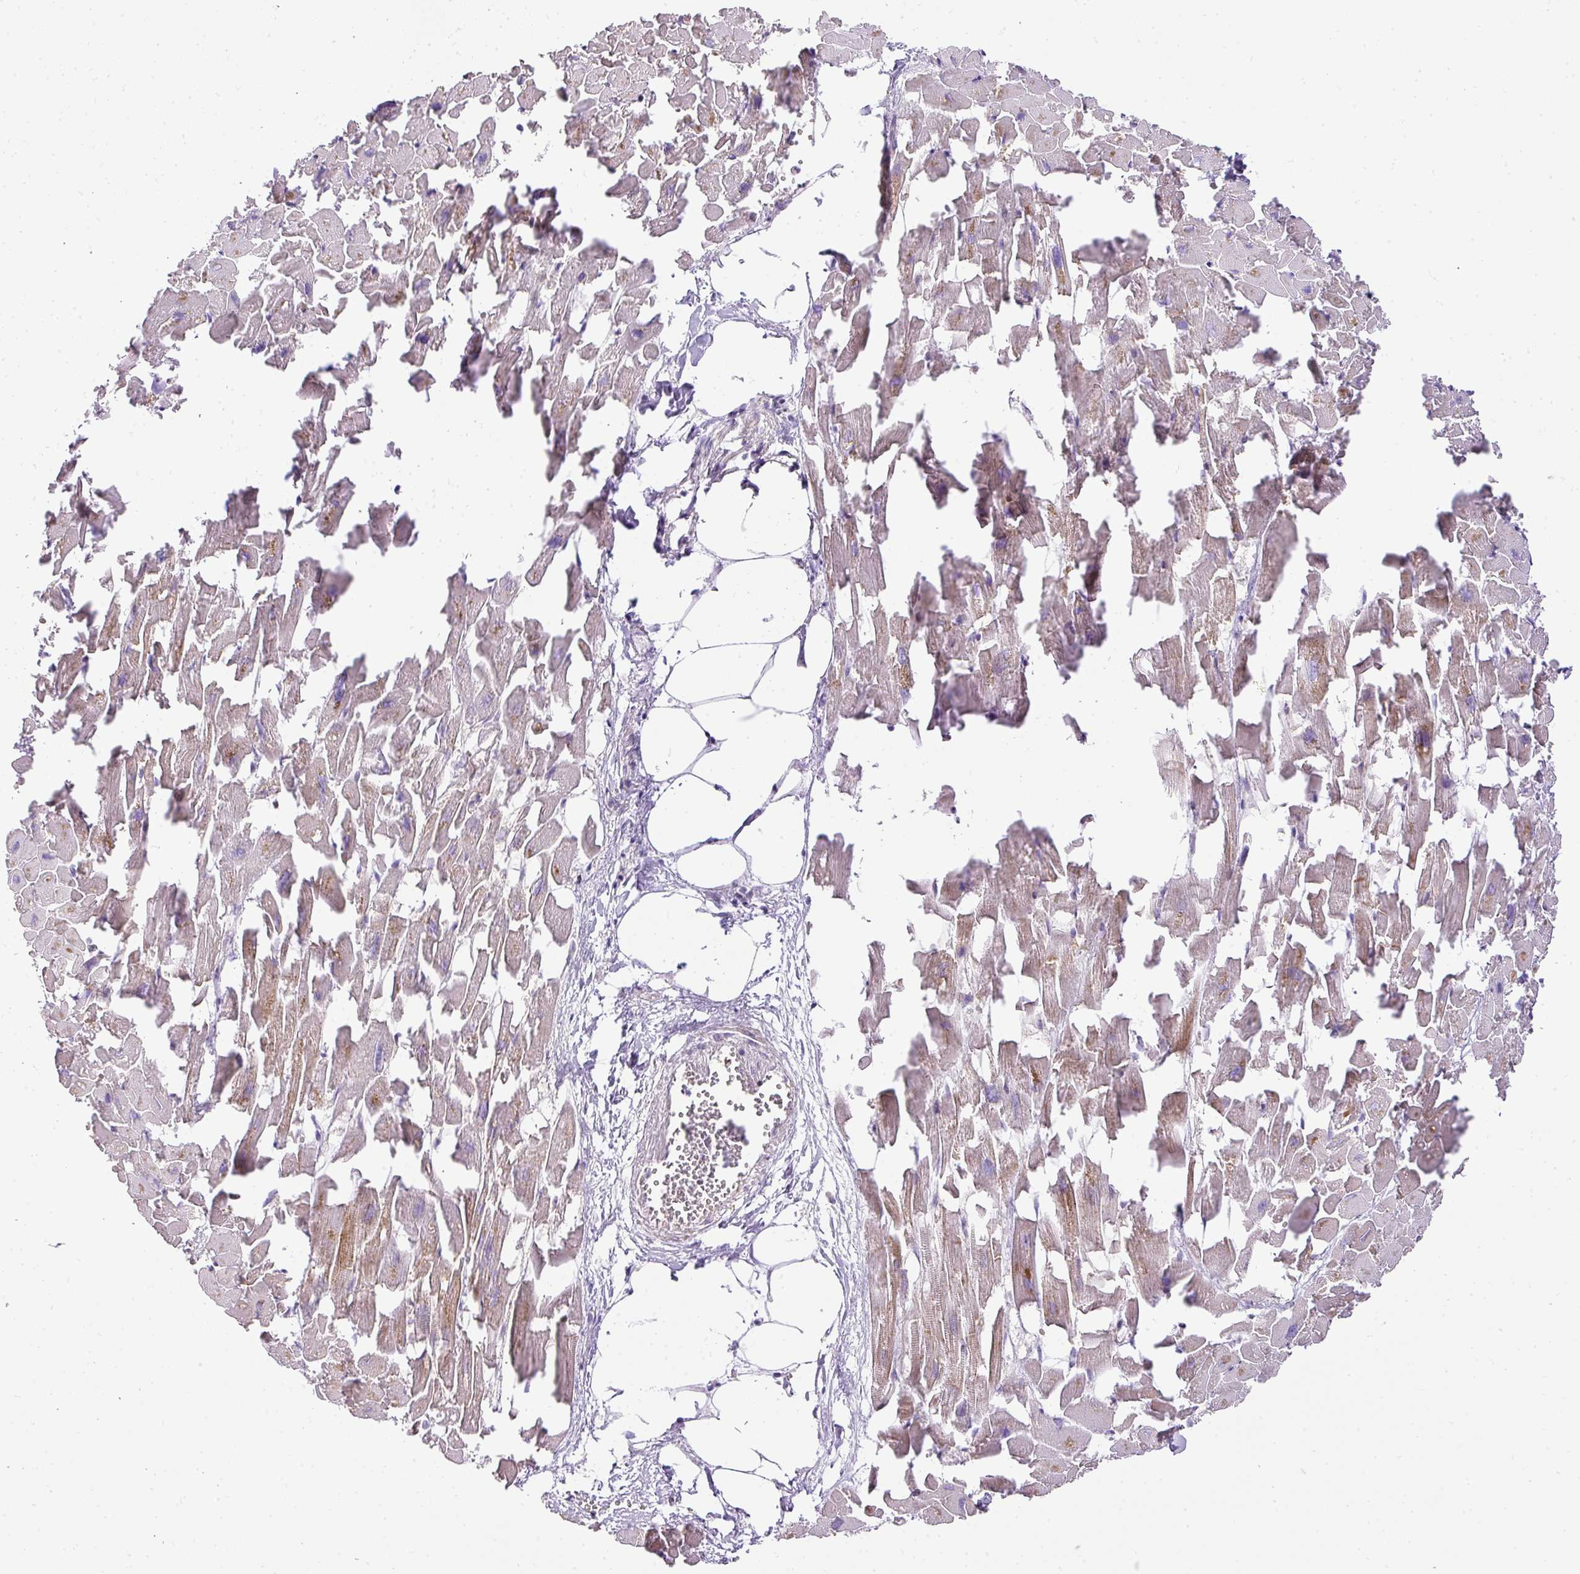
{"staining": {"intensity": "weak", "quantity": "25%-75%", "location": "cytoplasmic/membranous"}, "tissue": "heart muscle", "cell_type": "Cardiomyocytes", "image_type": "normal", "snomed": [{"axis": "morphology", "description": "Normal tissue, NOS"}, {"axis": "topography", "description": "Heart"}], "caption": "Weak cytoplasmic/membranous protein expression is appreciated in approximately 25%-75% of cardiomyocytes in heart muscle. The protein of interest is shown in brown color, while the nuclei are stained blue.", "gene": "HOXC13", "patient": {"sex": "female", "age": 64}}